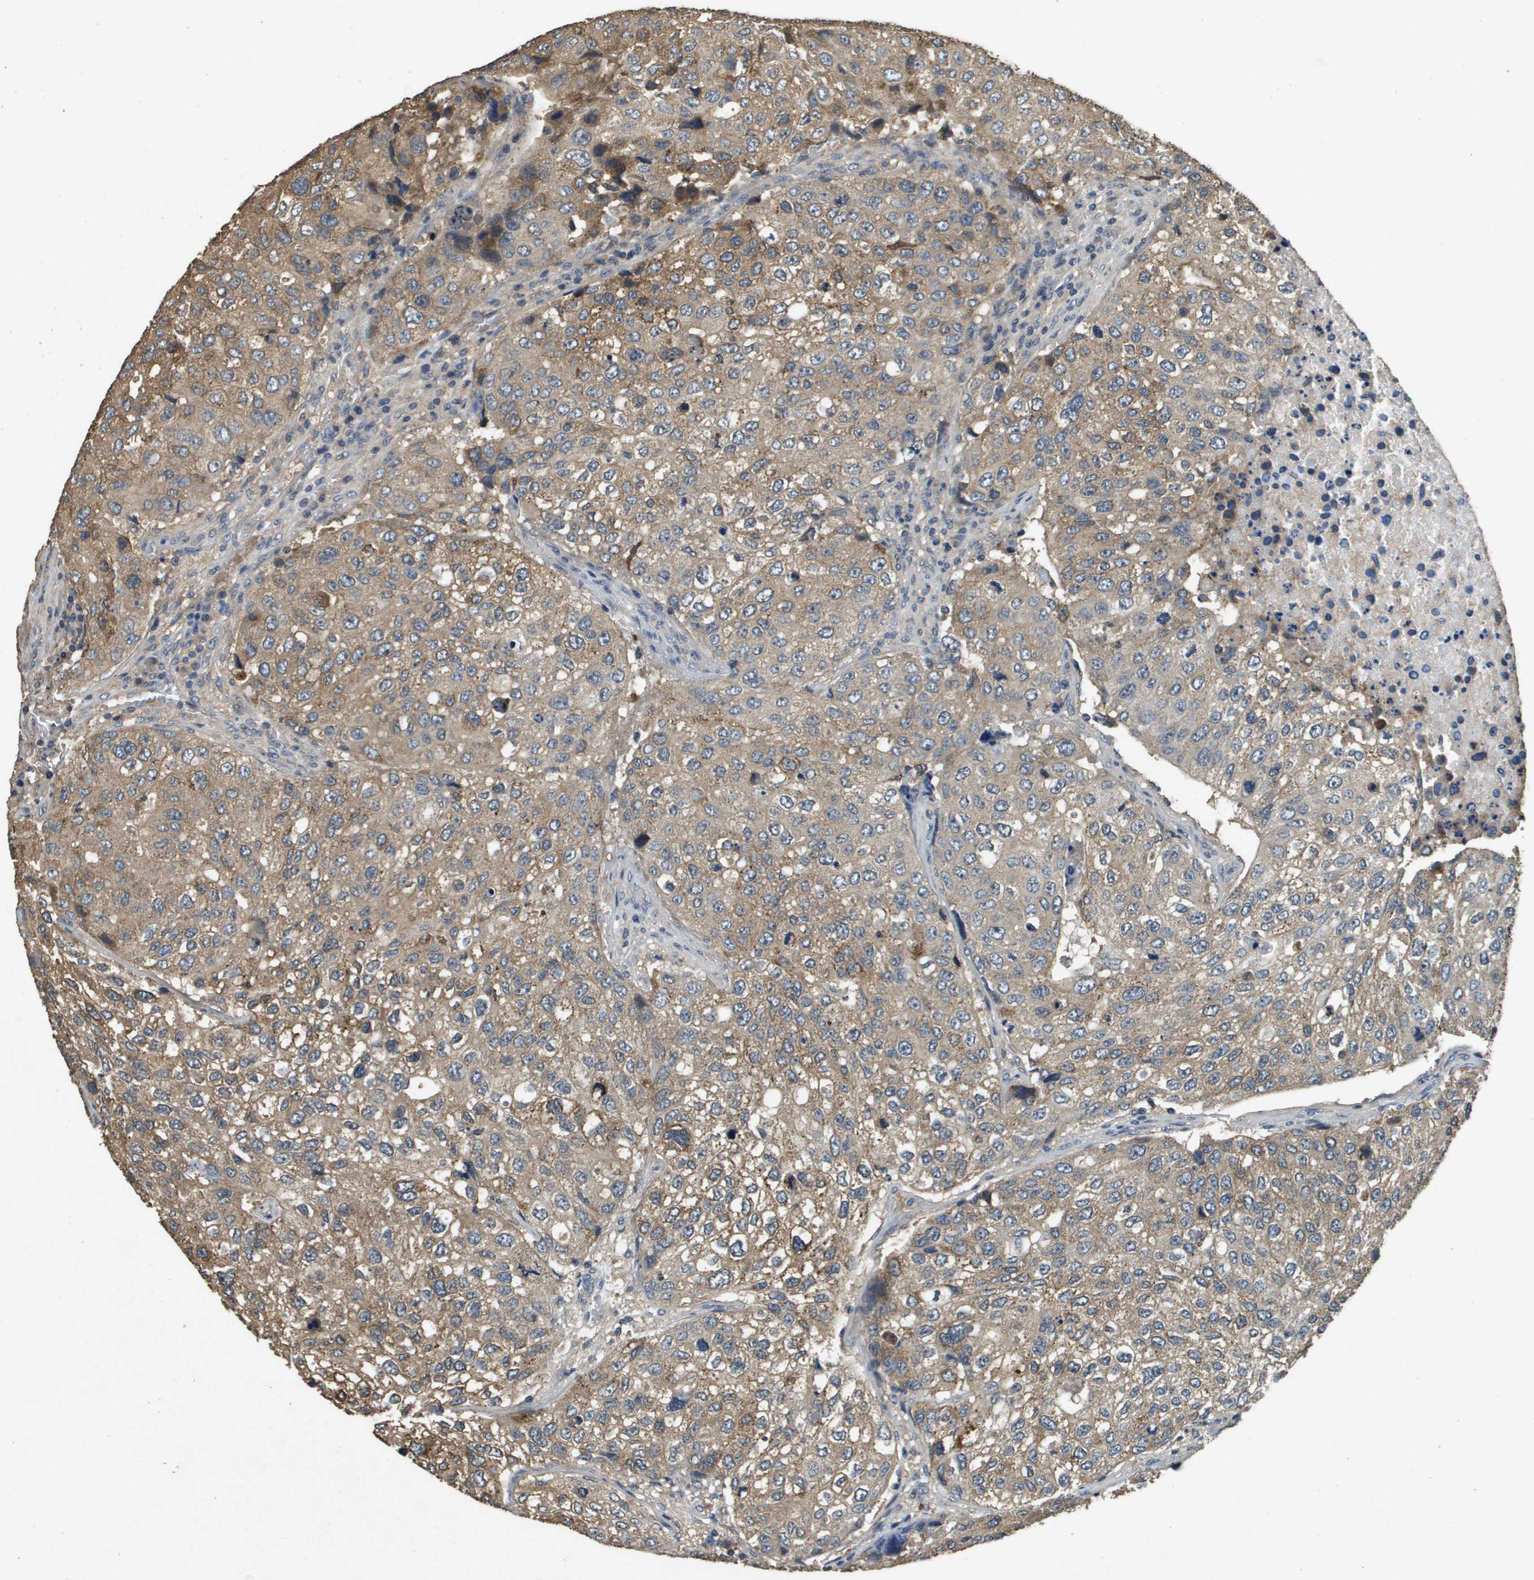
{"staining": {"intensity": "weak", "quantity": ">75%", "location": "cytoplasmic/membranous"}, "tissue": "urothelial cancer", "cell_type": "Tumor cells", "image_type": "cancer", "snomed": [{"axis": "morphology", "description": "Urothelial carcinoma, High grade"}, {"axis": "topography", "description": "Lymph node"}, {"axis": "topography", "description": "Urinary bladder"}], "caption": "IHC micrograph of neoplastic tissue: high-grade urothelial carcinoma stained using IHC displays low levels of weak protein expression localized specifically in the cytoplasmic/membranous of tumor cells, appearing as a cytoplasmic/membranous brown color.", "gene": "RAB6B", "patient": {"sex": "male", "age": 51}}